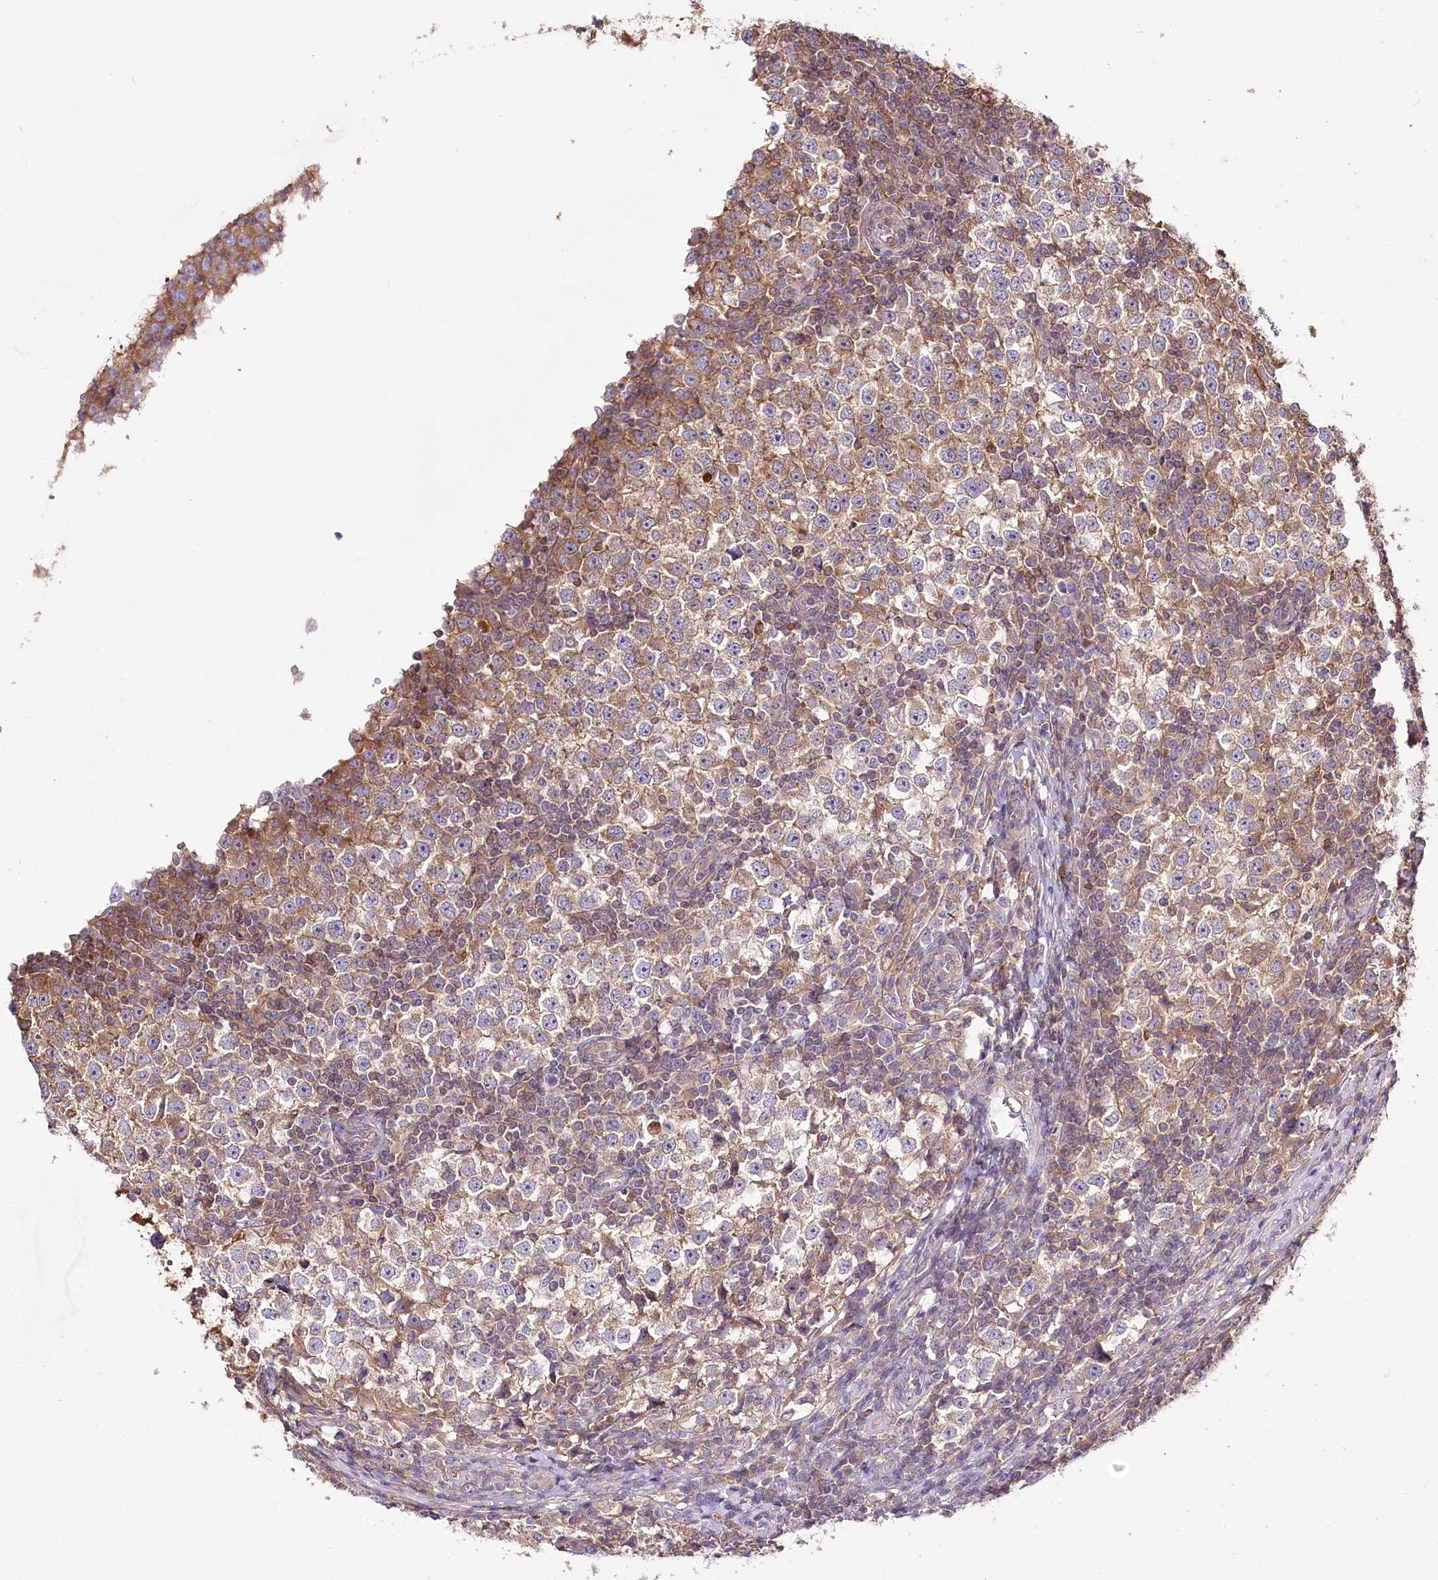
{"staining": {"intensity": "moderate", "quantity": ">75%", "location": "cytoplasmic/membranous"}, "tissue": "testis cancer", "cell_type": "Tumor cells", "image_type": "cancer", "snomed": [{"axis": "morphology", "description": "Seminoma, NOS"}, {"axis": "topography", "description": "Testis"}], "caption": "Protein analysis of testis seminoma tissue displays moderate cytoplasmic/membranous expression in about >75% of tumor cells. (DAB = brown stain, brightfield microscopy at high magnification).", "gene": "UGP2", "patient": {"sex": "male", "age": 65}}